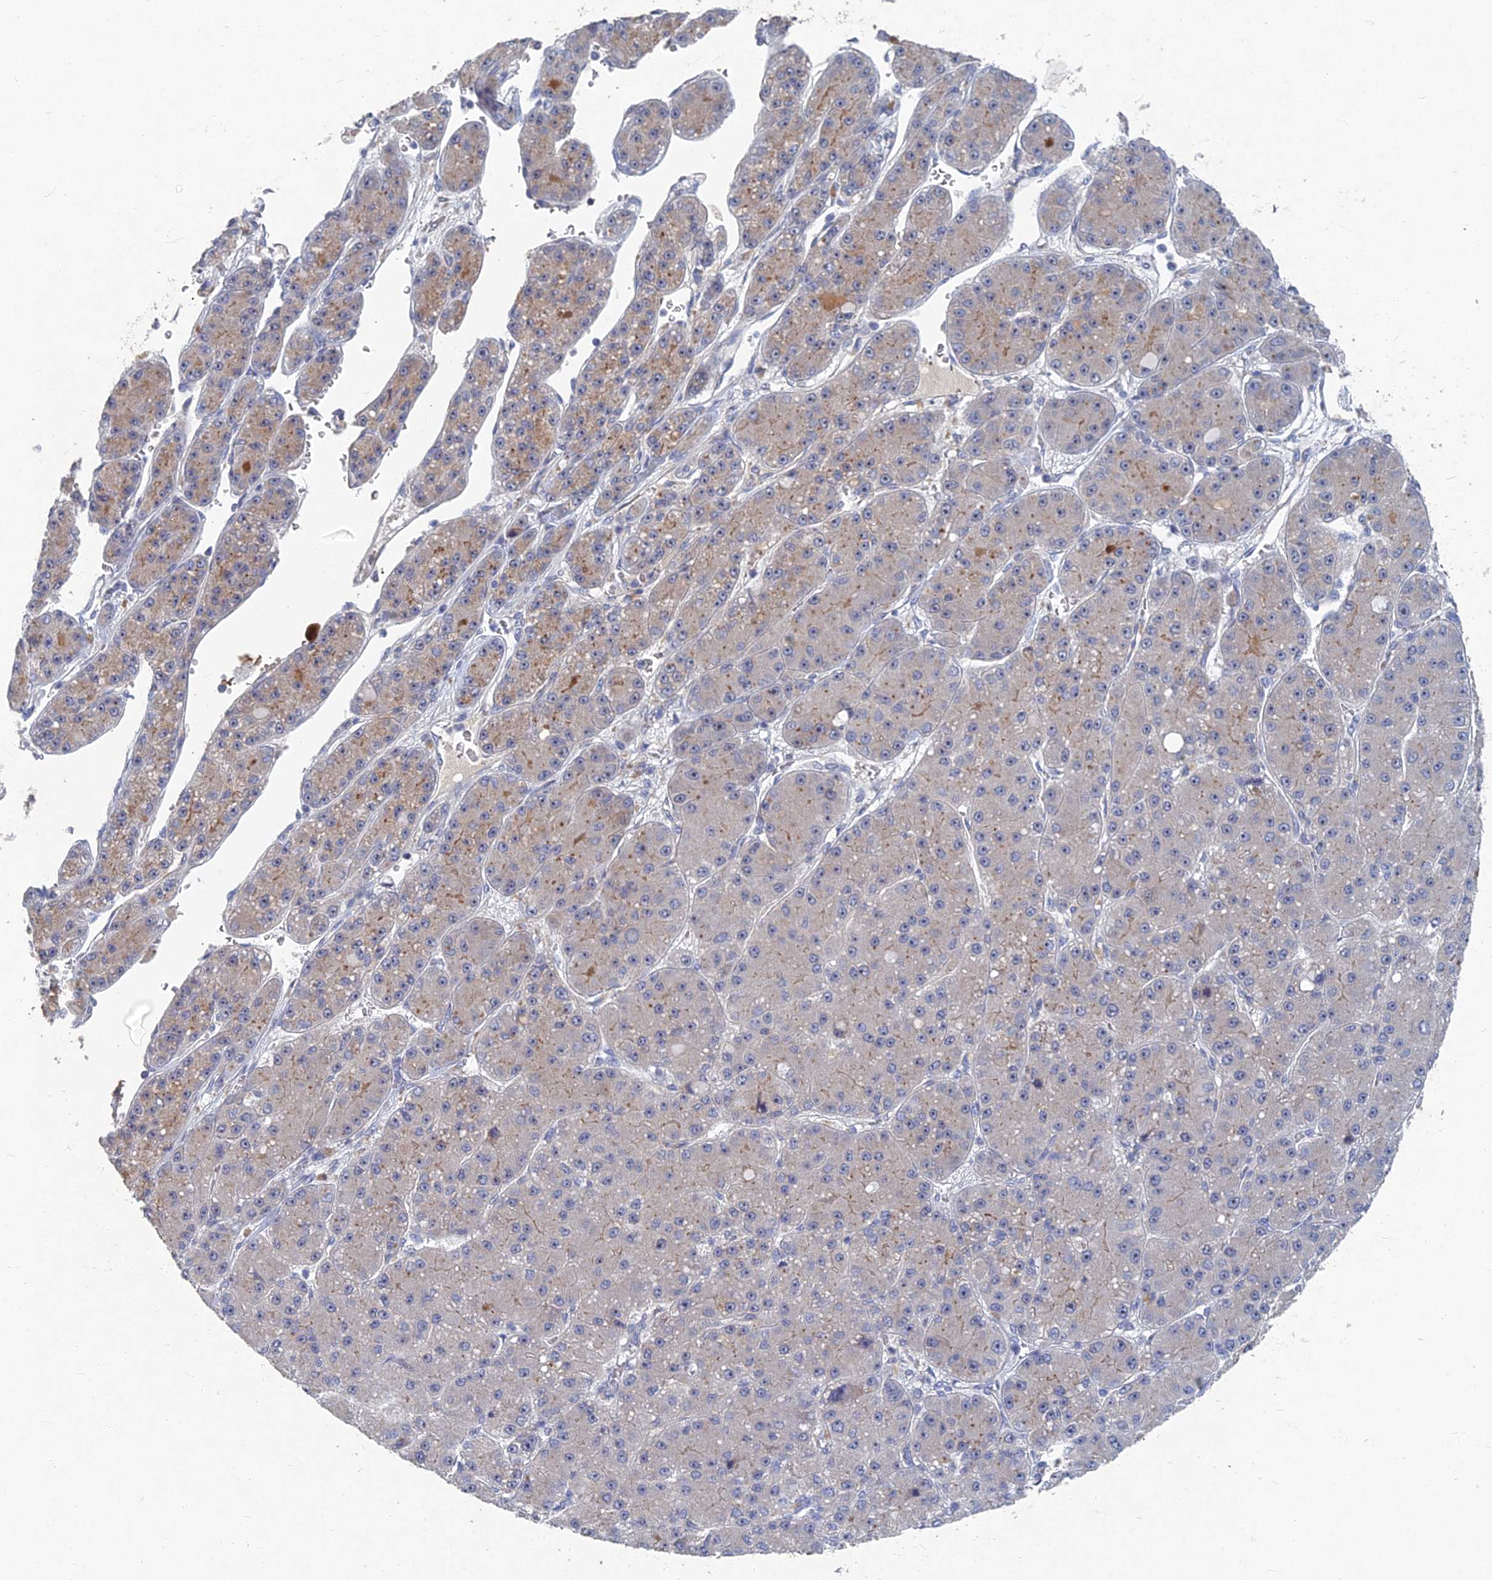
{"staining": {"intensity": "moderate", "quantity": "<25%", "location": "cytoplasmic/membranous"}, "tissue": "liver cancer", "cell_type": "Tumor cells", "image_type": "cancer", "snomed": [{"axis": "morphology", "description": "Carcinoma, Hepatocellular, NOS"}, {"axis": "topography", "description": "Liver"}], "caption": "An image of human hepatocellular carcinoma (liver) stained for a protein displays moderate cytoplasmic/membranous brown staining in tumor cells.", "gene": "GNA15", "patient": {"sex": "male", "age": 67}}